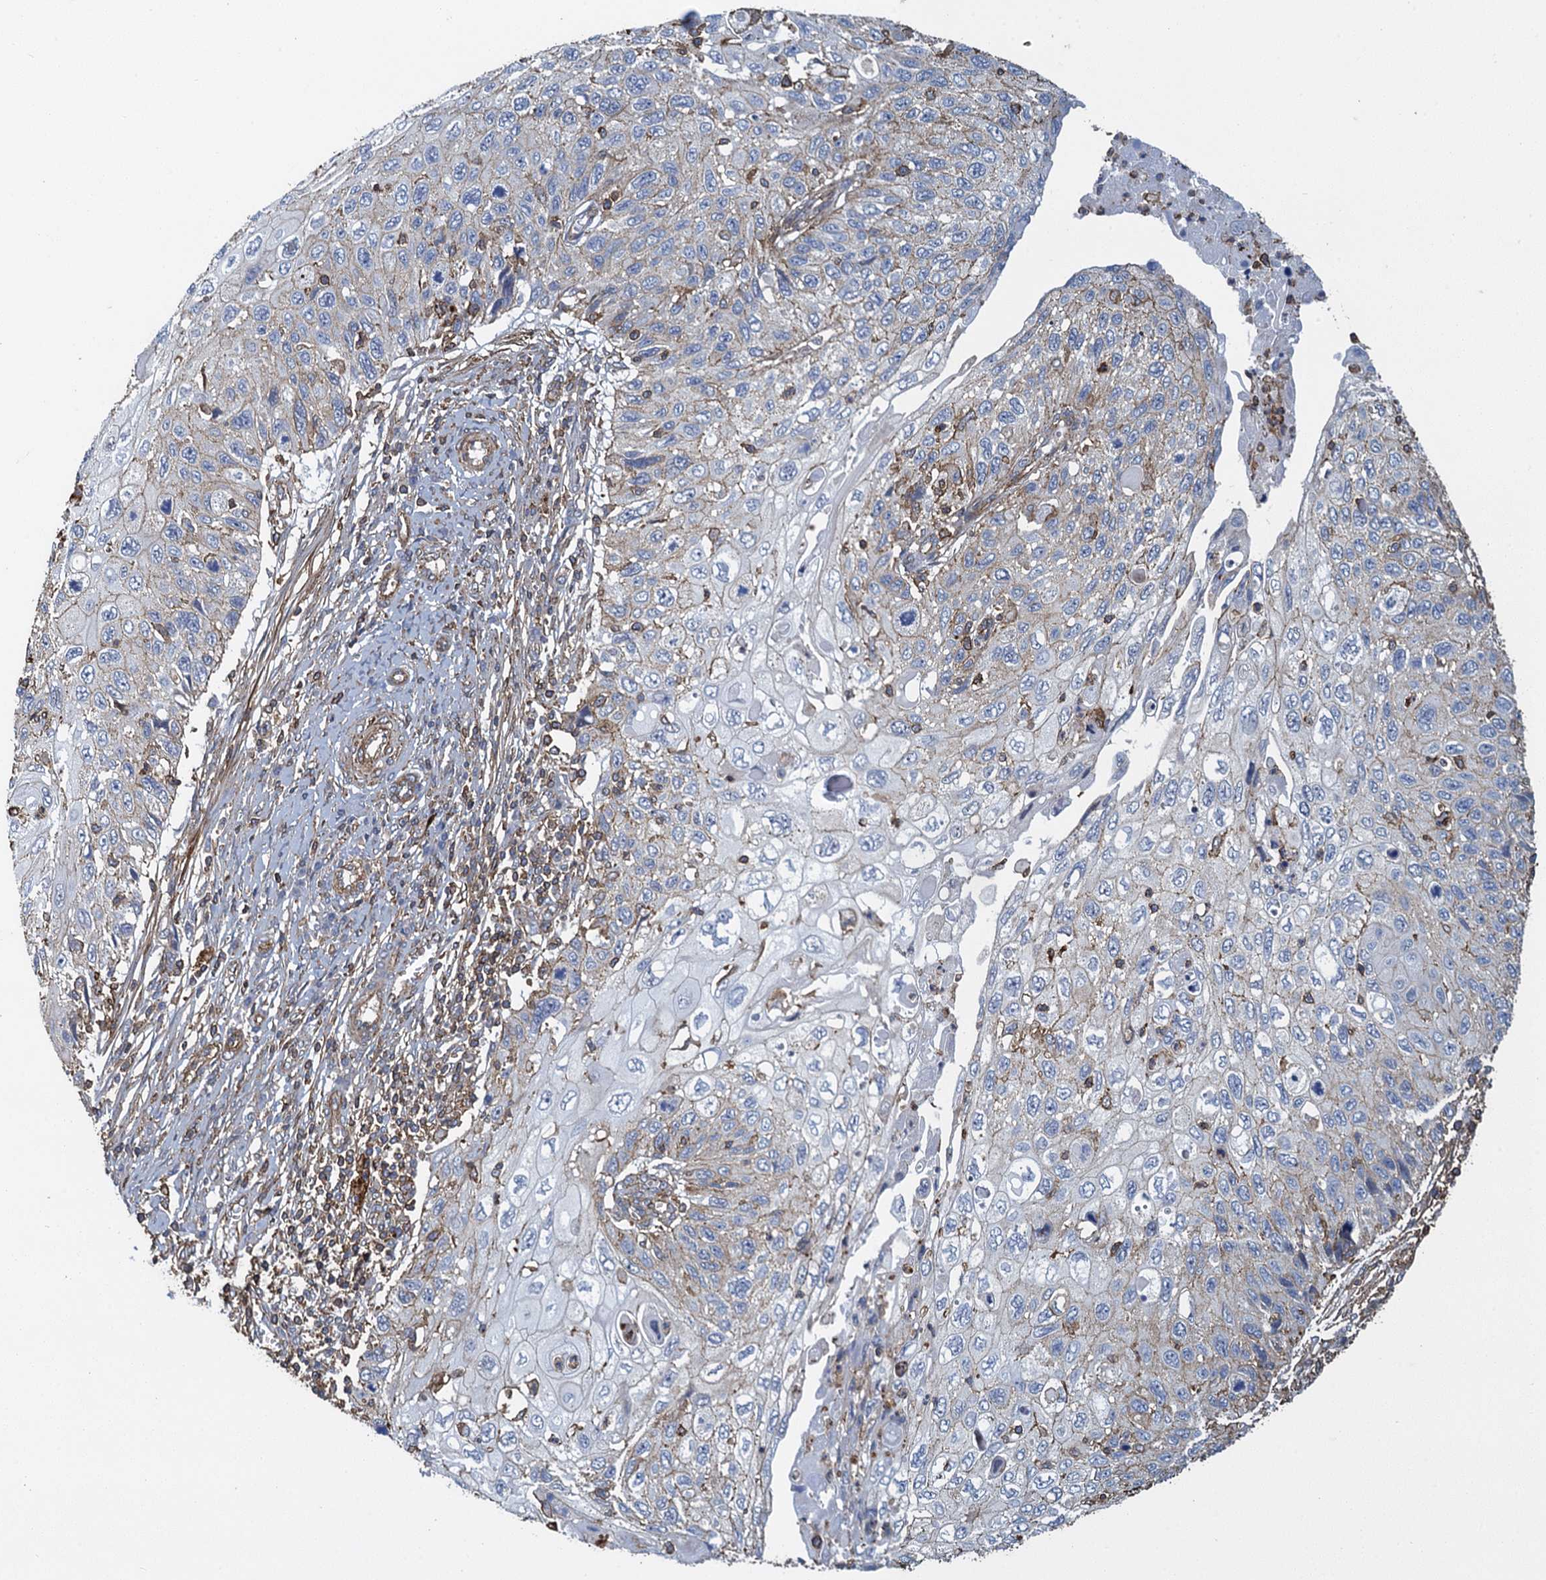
{"staining": {"intensity": "negative", "quantity": "none", "location": "none"}, "tissue": "cervical cancer", "cell_type": "Tumor cells", "image_type": "cancer", "snomed": [{"axis": "morphology", "description": "Squamous cell carcinoma, NOS"}, {"axis": "topography", "description": "Cervix"}], "caption": "Cervical squamous cell carcinoma stained for a protein using immunohistochemistry (IHC) shows no positivity tumor cells.", "gene": "PROSER2", "patient": {"sex": "female", "age": 70}}